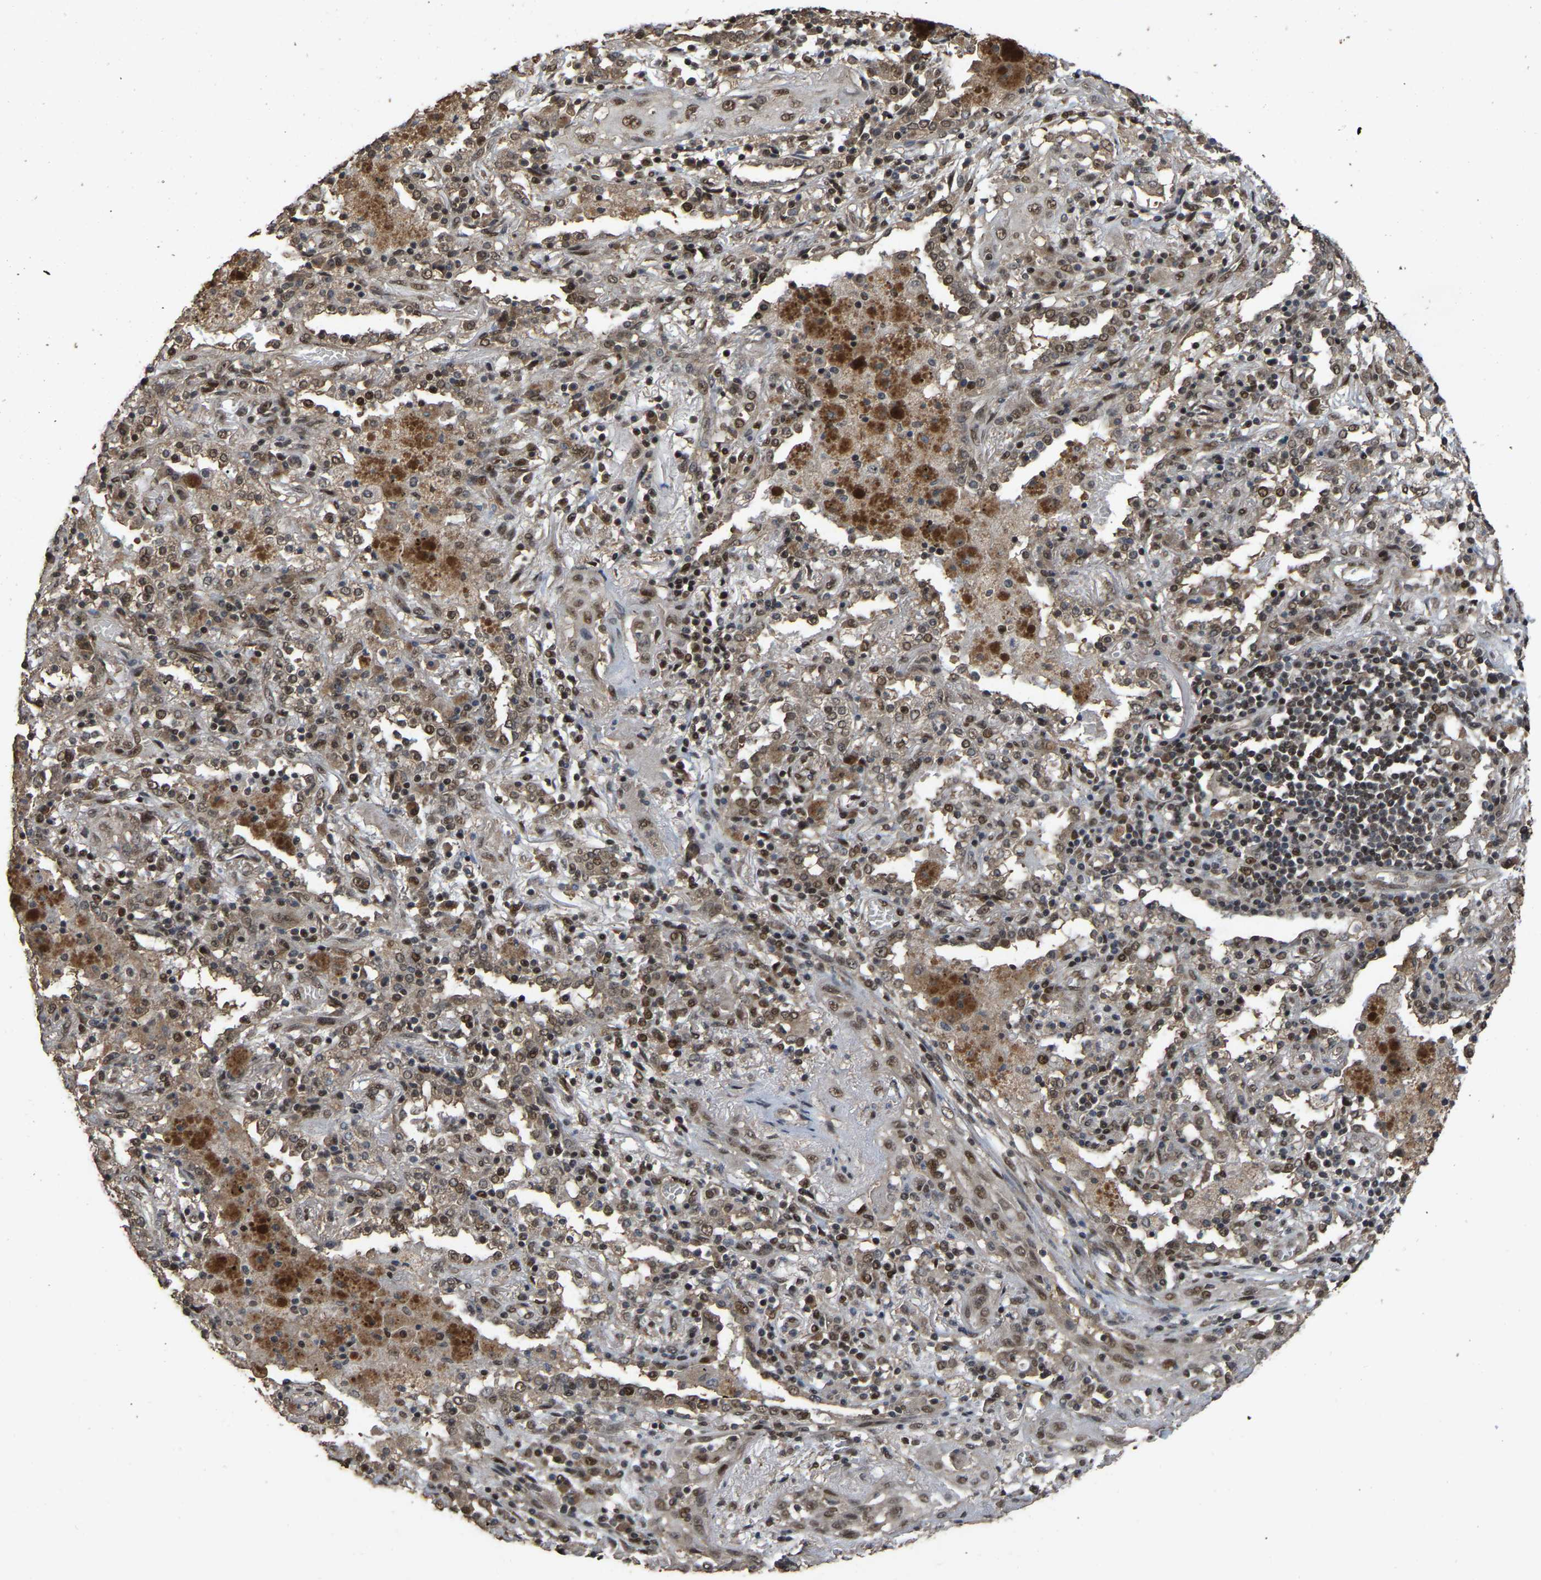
{"staining": {"intensity": "weak", "quantity": ">75%", "location": "nuclear"}, "tissue": "lung cancer", "cell_type": "Tumor cells", "image_type": "cancer", "snomed": [{"axis": "morphology", "description": "Squamous cell carcinoma, NOS"}, {"axis": "topography", "description": "Lung"}], "caption": "The micrograph reveals a brown stain indicating the presence of a protein in the nuclear of tumor cells in lung squamous cell carcinoma.", "gene": "ARHGAP23", "patient": {"sex": "female", "age": 47}}